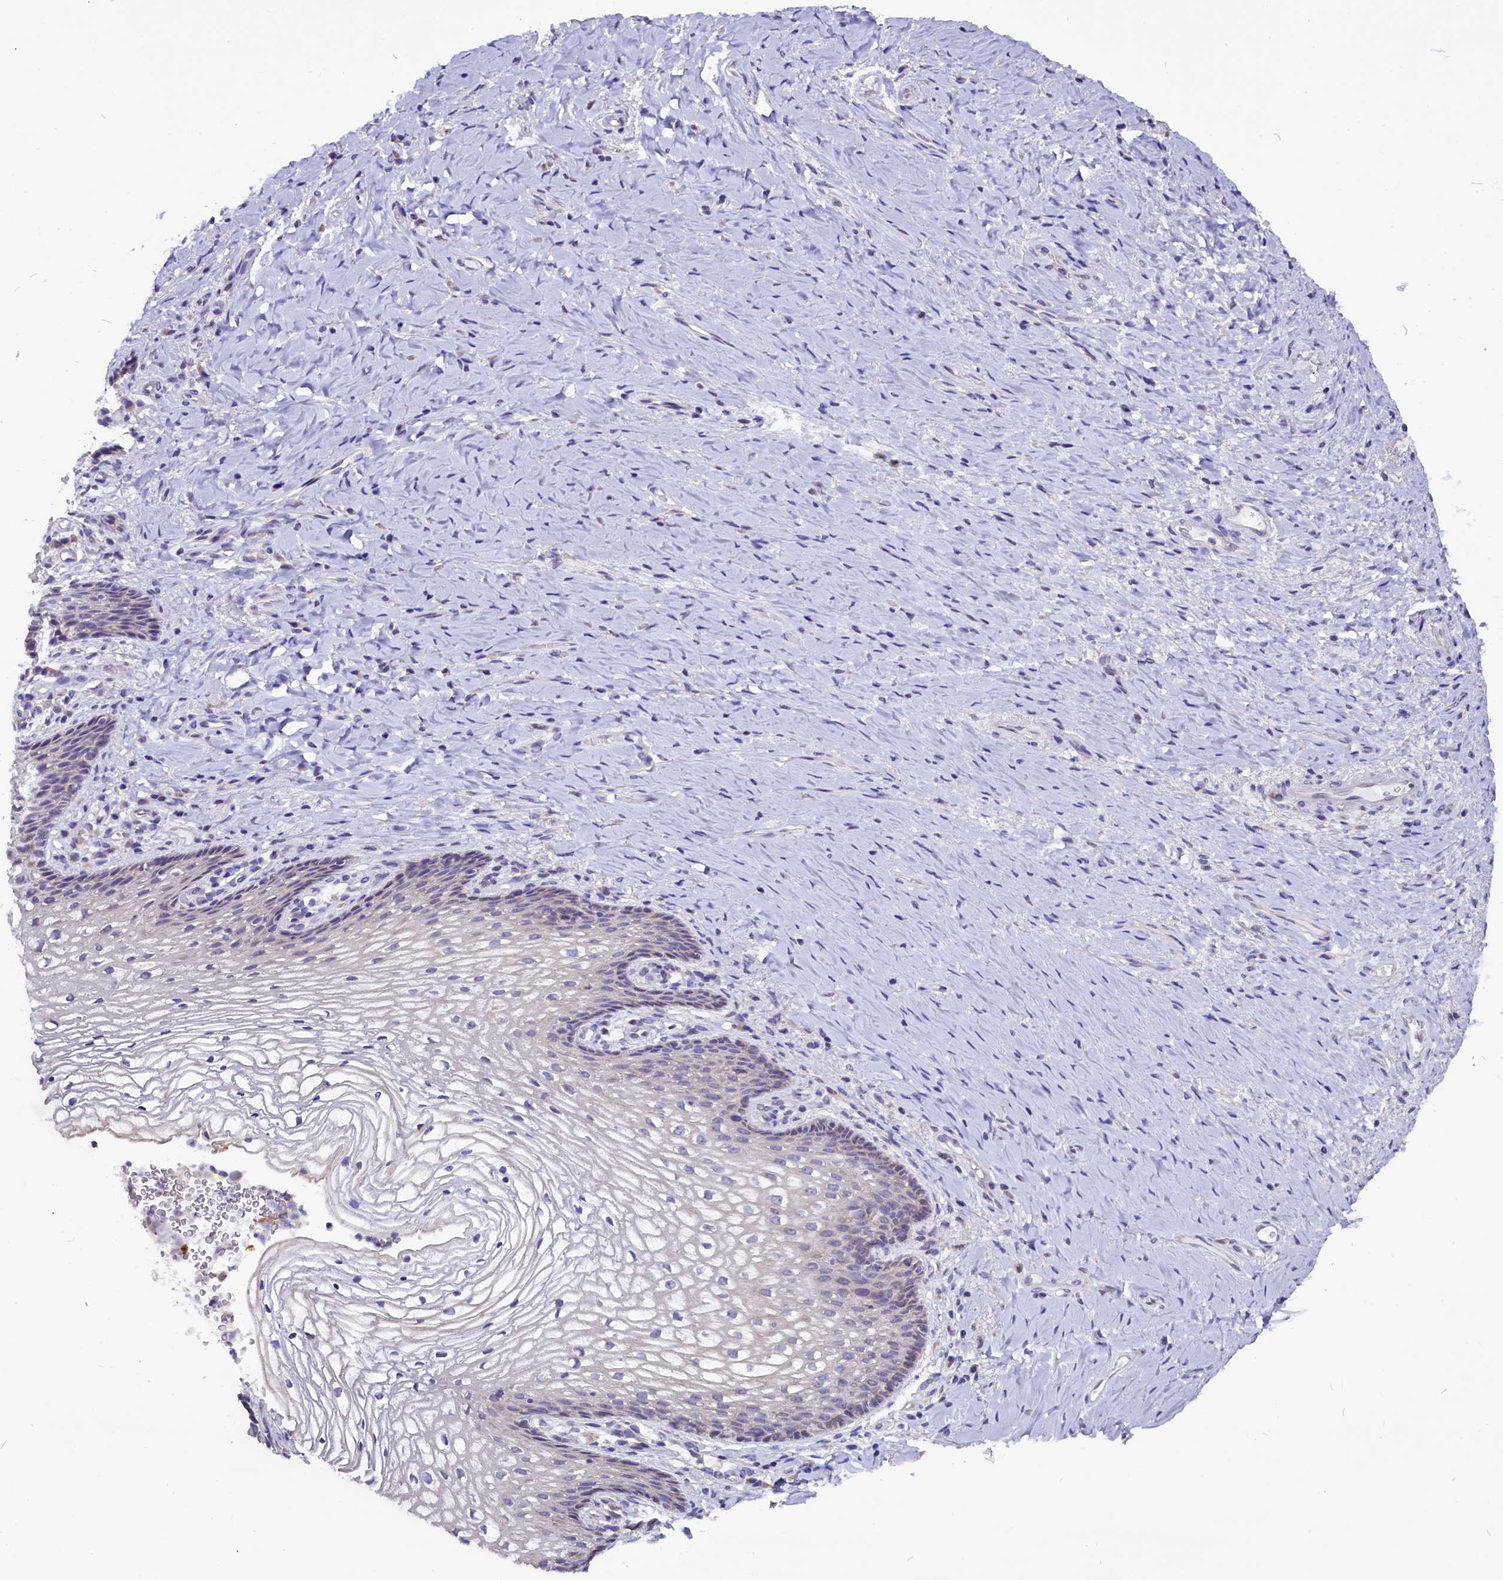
{"staining": {"intensity": "negative", "quantity": "none", "location": "none"}, "tissue": "vagina", "cell_type": "Squamous epithelial cells", "image_type": "normal", "snomed": [{"axis": "morphology", "description": "Normal tissue, NOS"}, {"axis": "topography", "description": "Vagina"}], "caption": "An immunohistochemistry (IHC) histopathology image of normal vagina is shown. There is no staining in squamous epithelial cells of vagina.", "gene": "CEP170", "patient": {"sex": "female", "age": 60}}